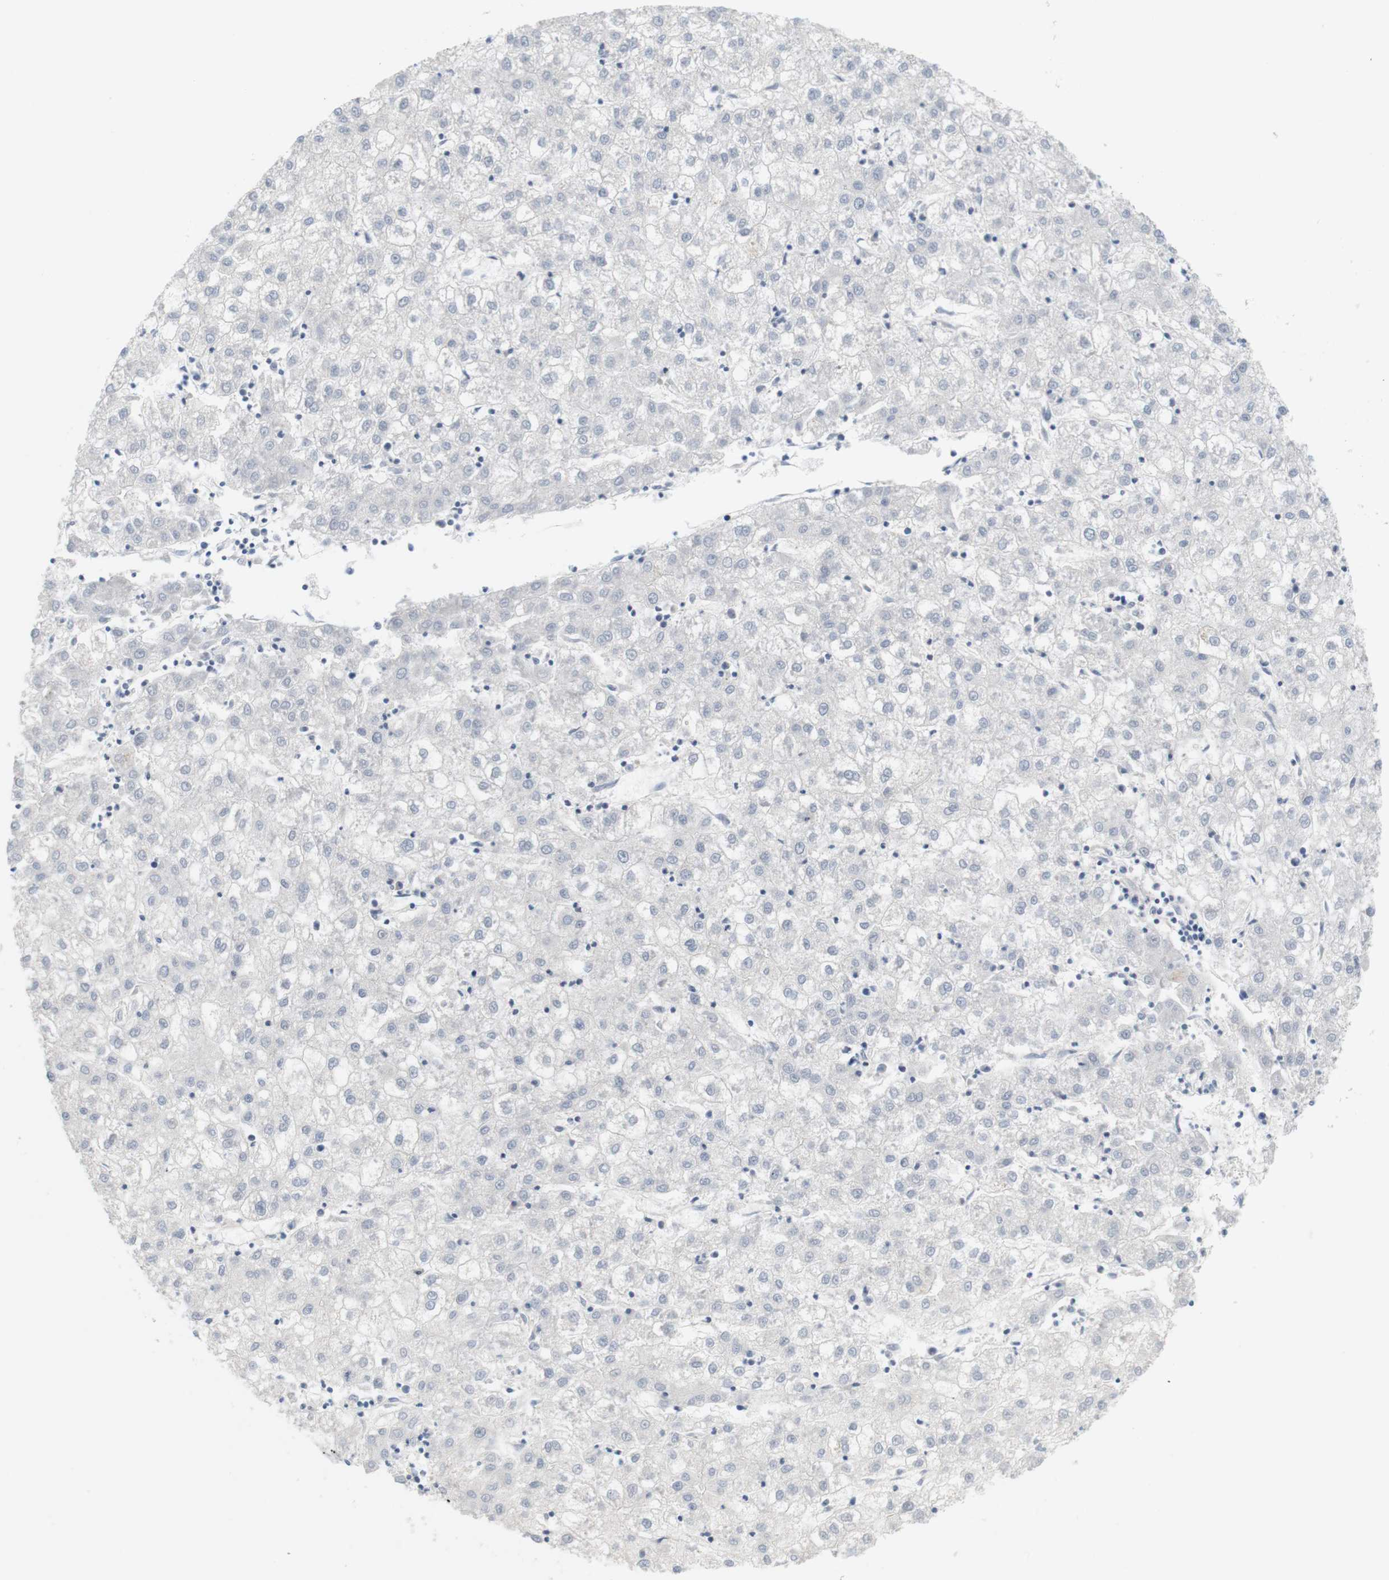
{"staining": {"intensity": "negative", "quantity": "none", "location": "none"}, "tissue": "liver cancer", "cell_type": "Tumor cells", "image_type": "cancer", "snomed": [{"axis": "morphology", "description": "Carcinoma, Hepatocellular, NOS"}, {"axis": "topography", "description": "Liver"}], "caption": "This is an immunohistochemistry image of human liver hepatocellular carcinoma. There is no expression in tumor cells.", "gene": "BRD4", "patient": {"sex": "male", "age": 72}}